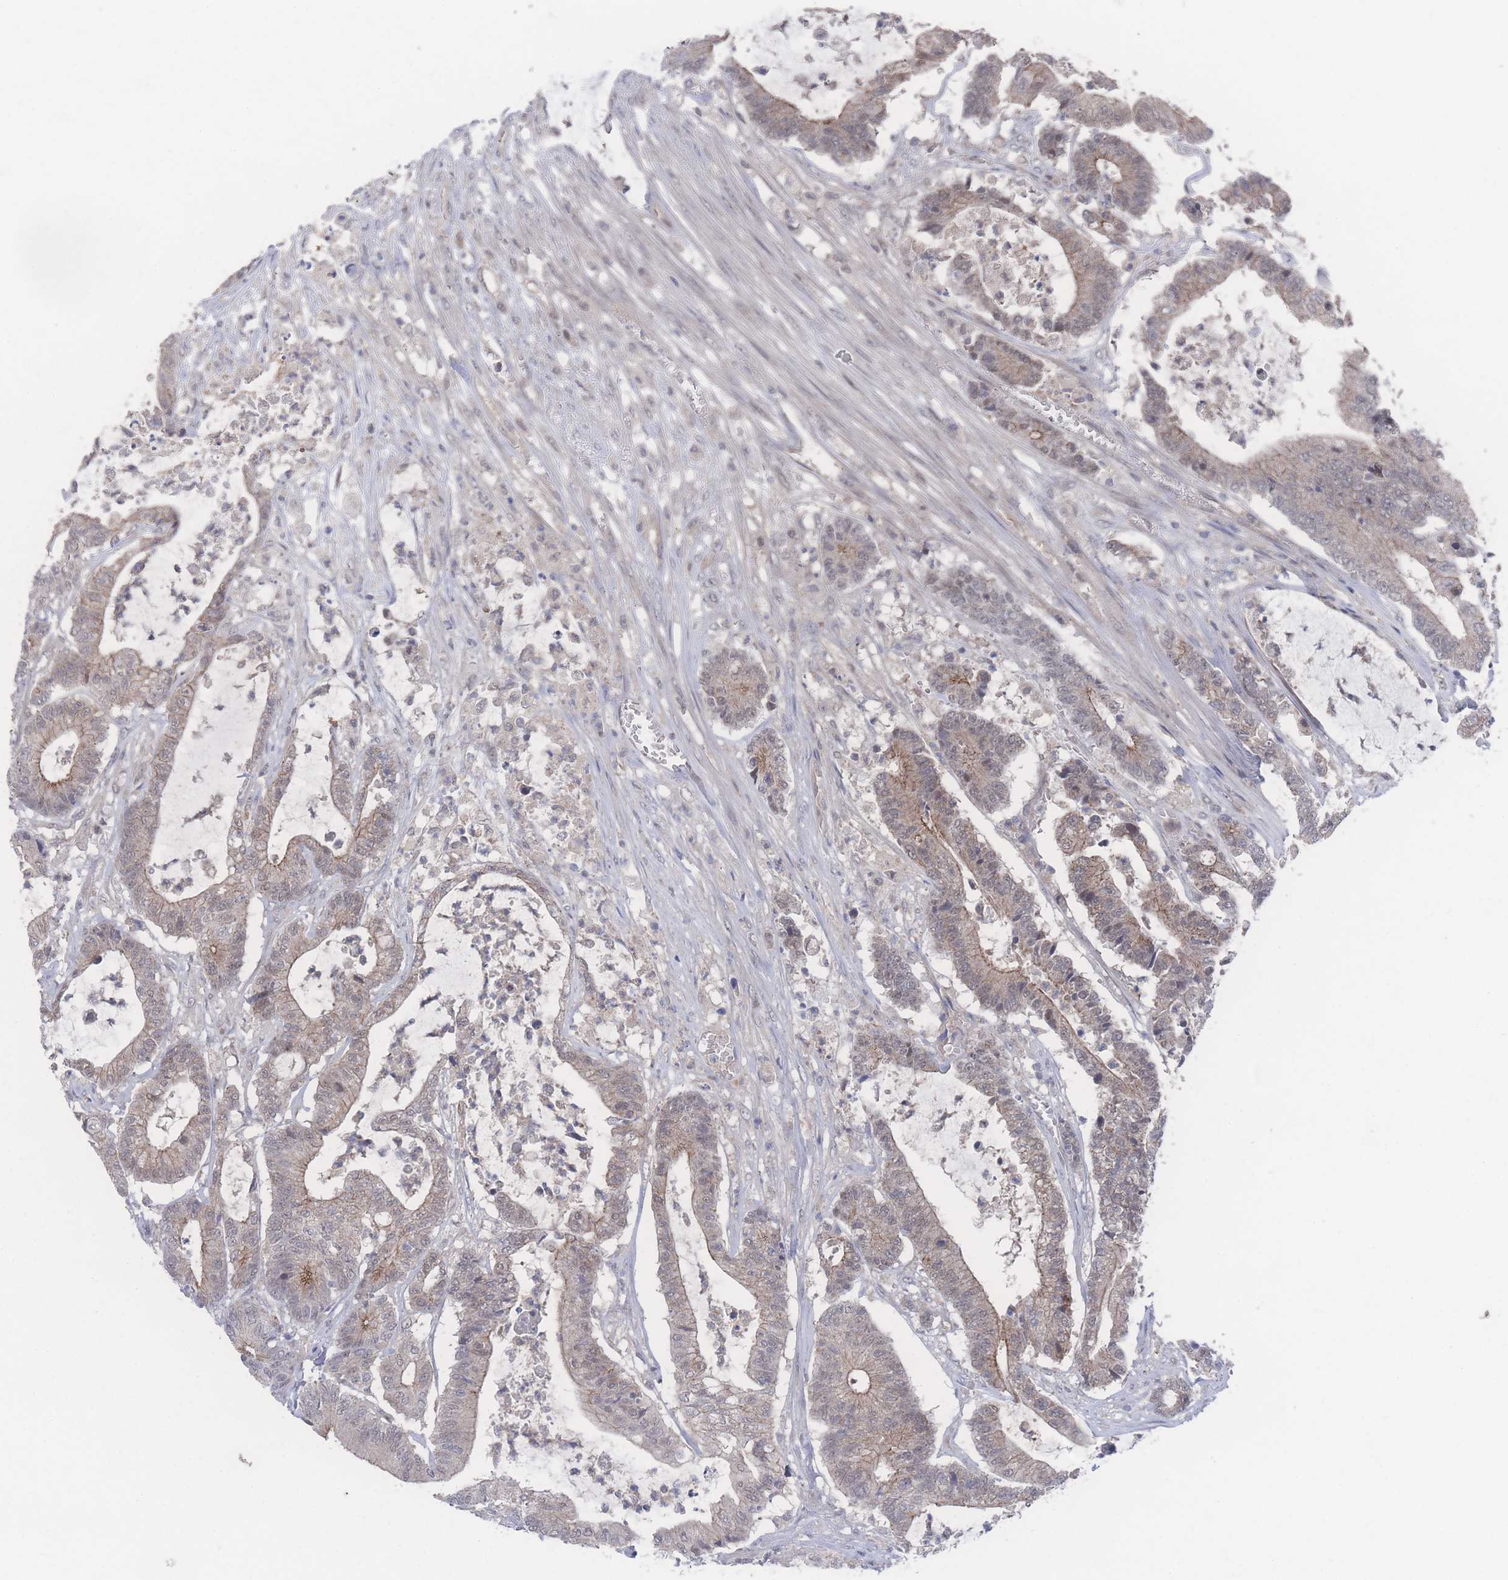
{"staining": {"intensity": "weak", "quantity": "<25%", "location": "cytoplasmic/membranous"}, "tissue": "colorectal cancer", "cell_type": "Tumor cells", "image_type": "cancer", "snomed": [{"axis": "morphology", "description": "Adenocarcinoma, NOS"}, {"axis": "topography", "description": "Colon"}], "caption": "Histopathology image shows no protein staining in tumor cells of colorectal adenocarcinoma tissue. (Brightfield microscopy of DAB immunohistochemistry (IHC) at high magnification).", "gene": "NBEAL1", "patient": {"sex": "female", "age": 84}}